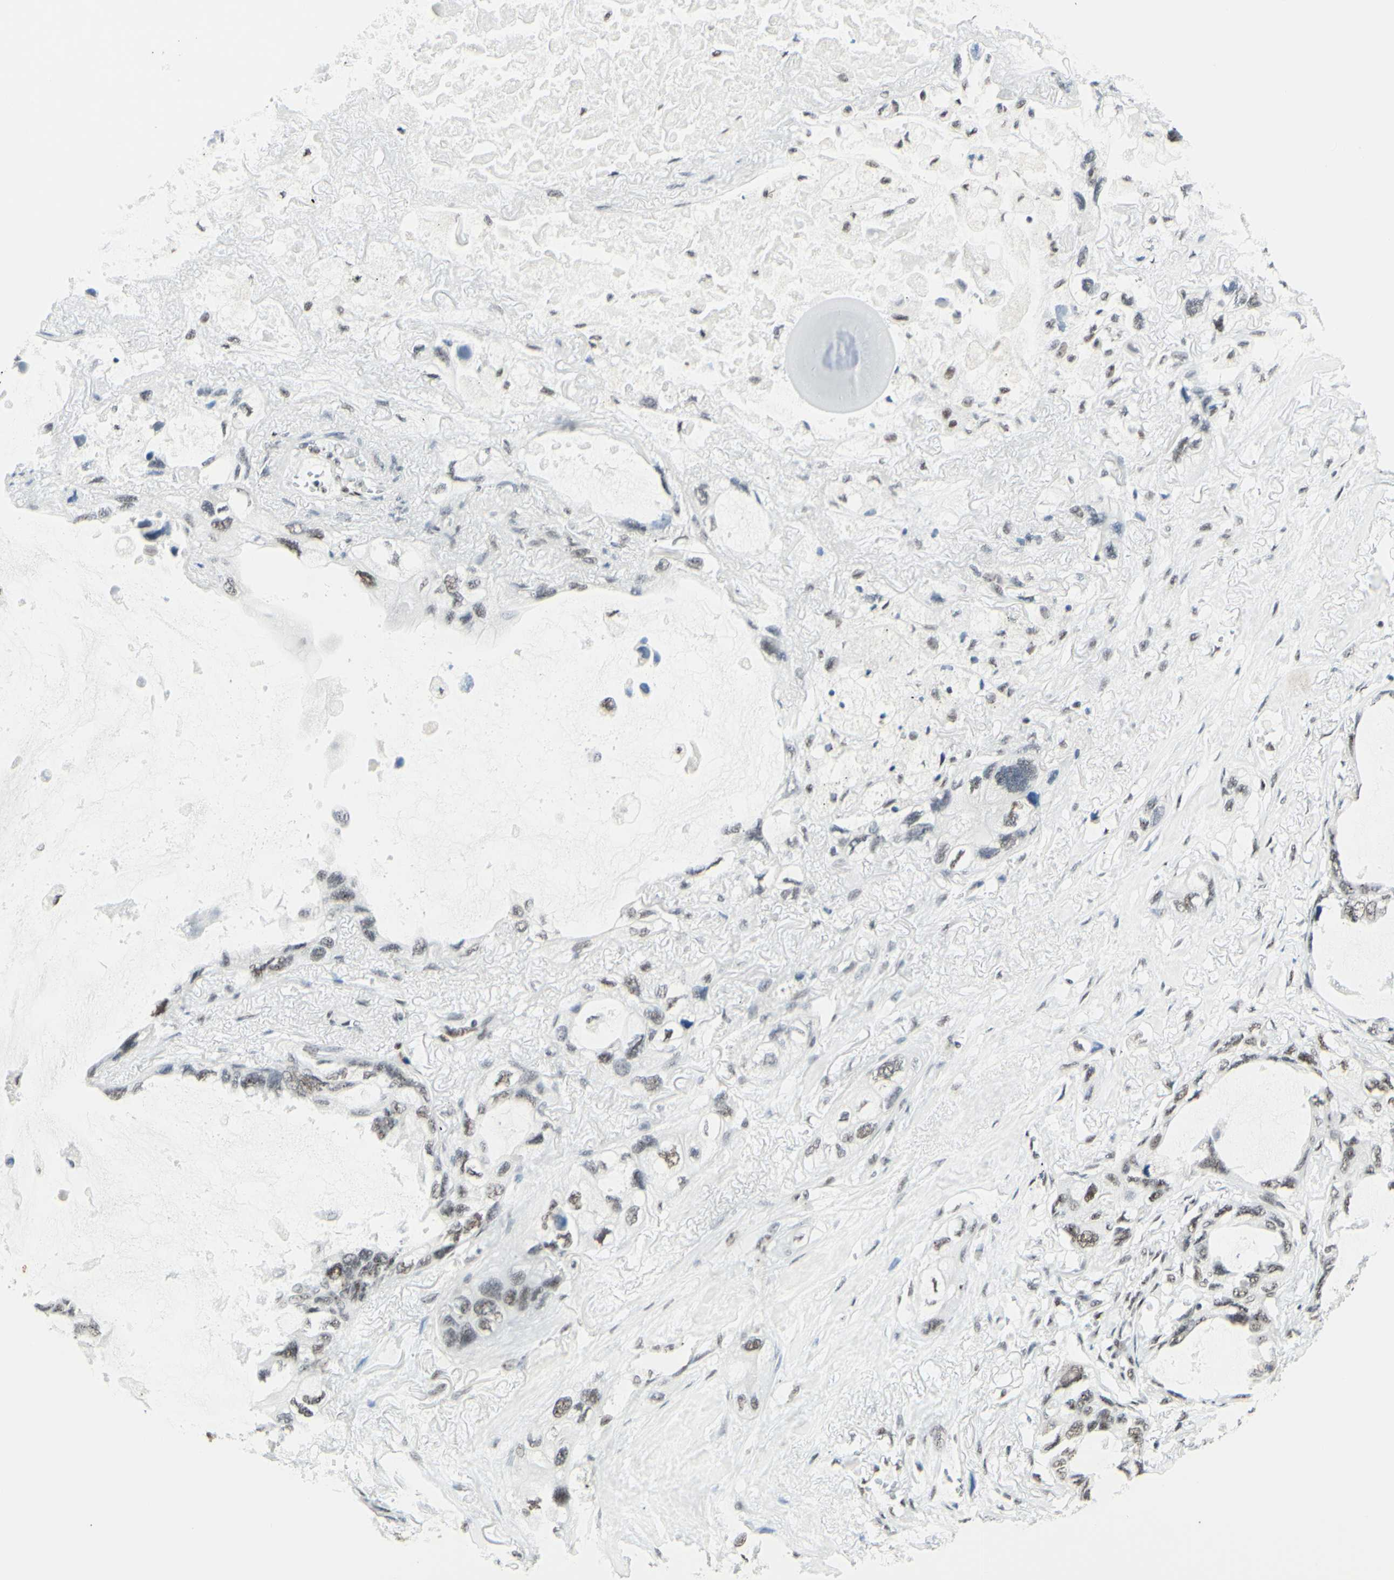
{"staining": {"intensity": "negative", "quantity": "none", "location": "none"}, "tissue": "lung cancer", "cell_type": "Tumor cells", "image_type": "cancer", "snomed": [{"axis": "morphology", "description": "Squamous cell carcinoma, NOS"}, {"axis": "topography", "description": "Lung"}], "caption": "Tumor cells show no significant expression in lung cancer (squamous cell carcinoma). (DAB immunohistochemistry (IHC), high magnification).", "gene": "WTAP", "patient": {"sex": "female", "age": 73}}